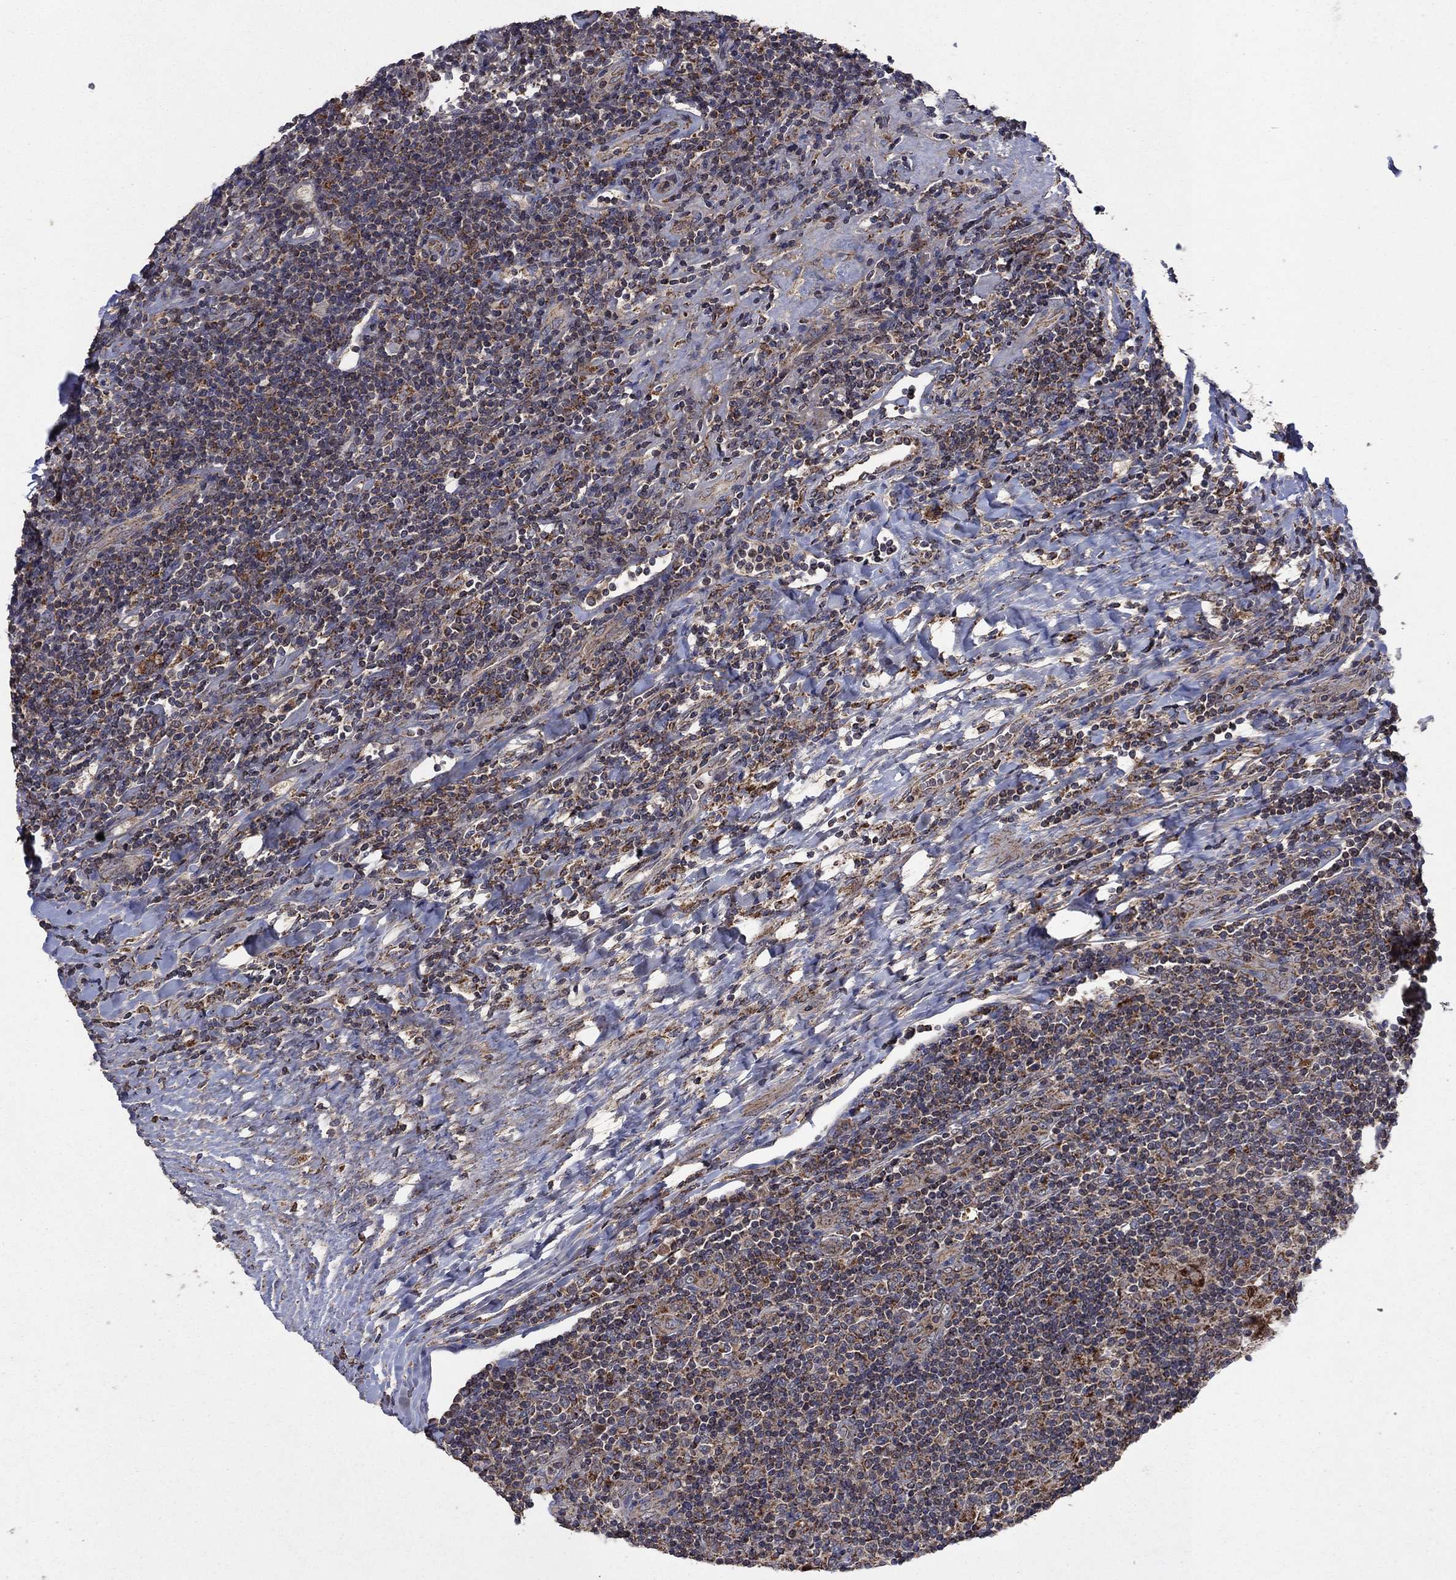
{"staining": {"intensity": "weak", "quantity": "25%-75%", "location": "cytoplasmic/membranous"}, "tissue": "lymphoma", "cell_type": "Tumor cells", "image_type": "cancer", "snomed": [{"axis": "morphology", "description": "Hodgkin's disease, NOS"}, {"axis": "topography", "description": "Lymph node"}], "caption": "Lymphoma stained with immunohistochemistry demonstrates weak cytoplasmic/membranous expression in approximately 25%-75% of tumor cells.", "gene": "DPH1", "patient": {"sex": "male", "age": 40}}